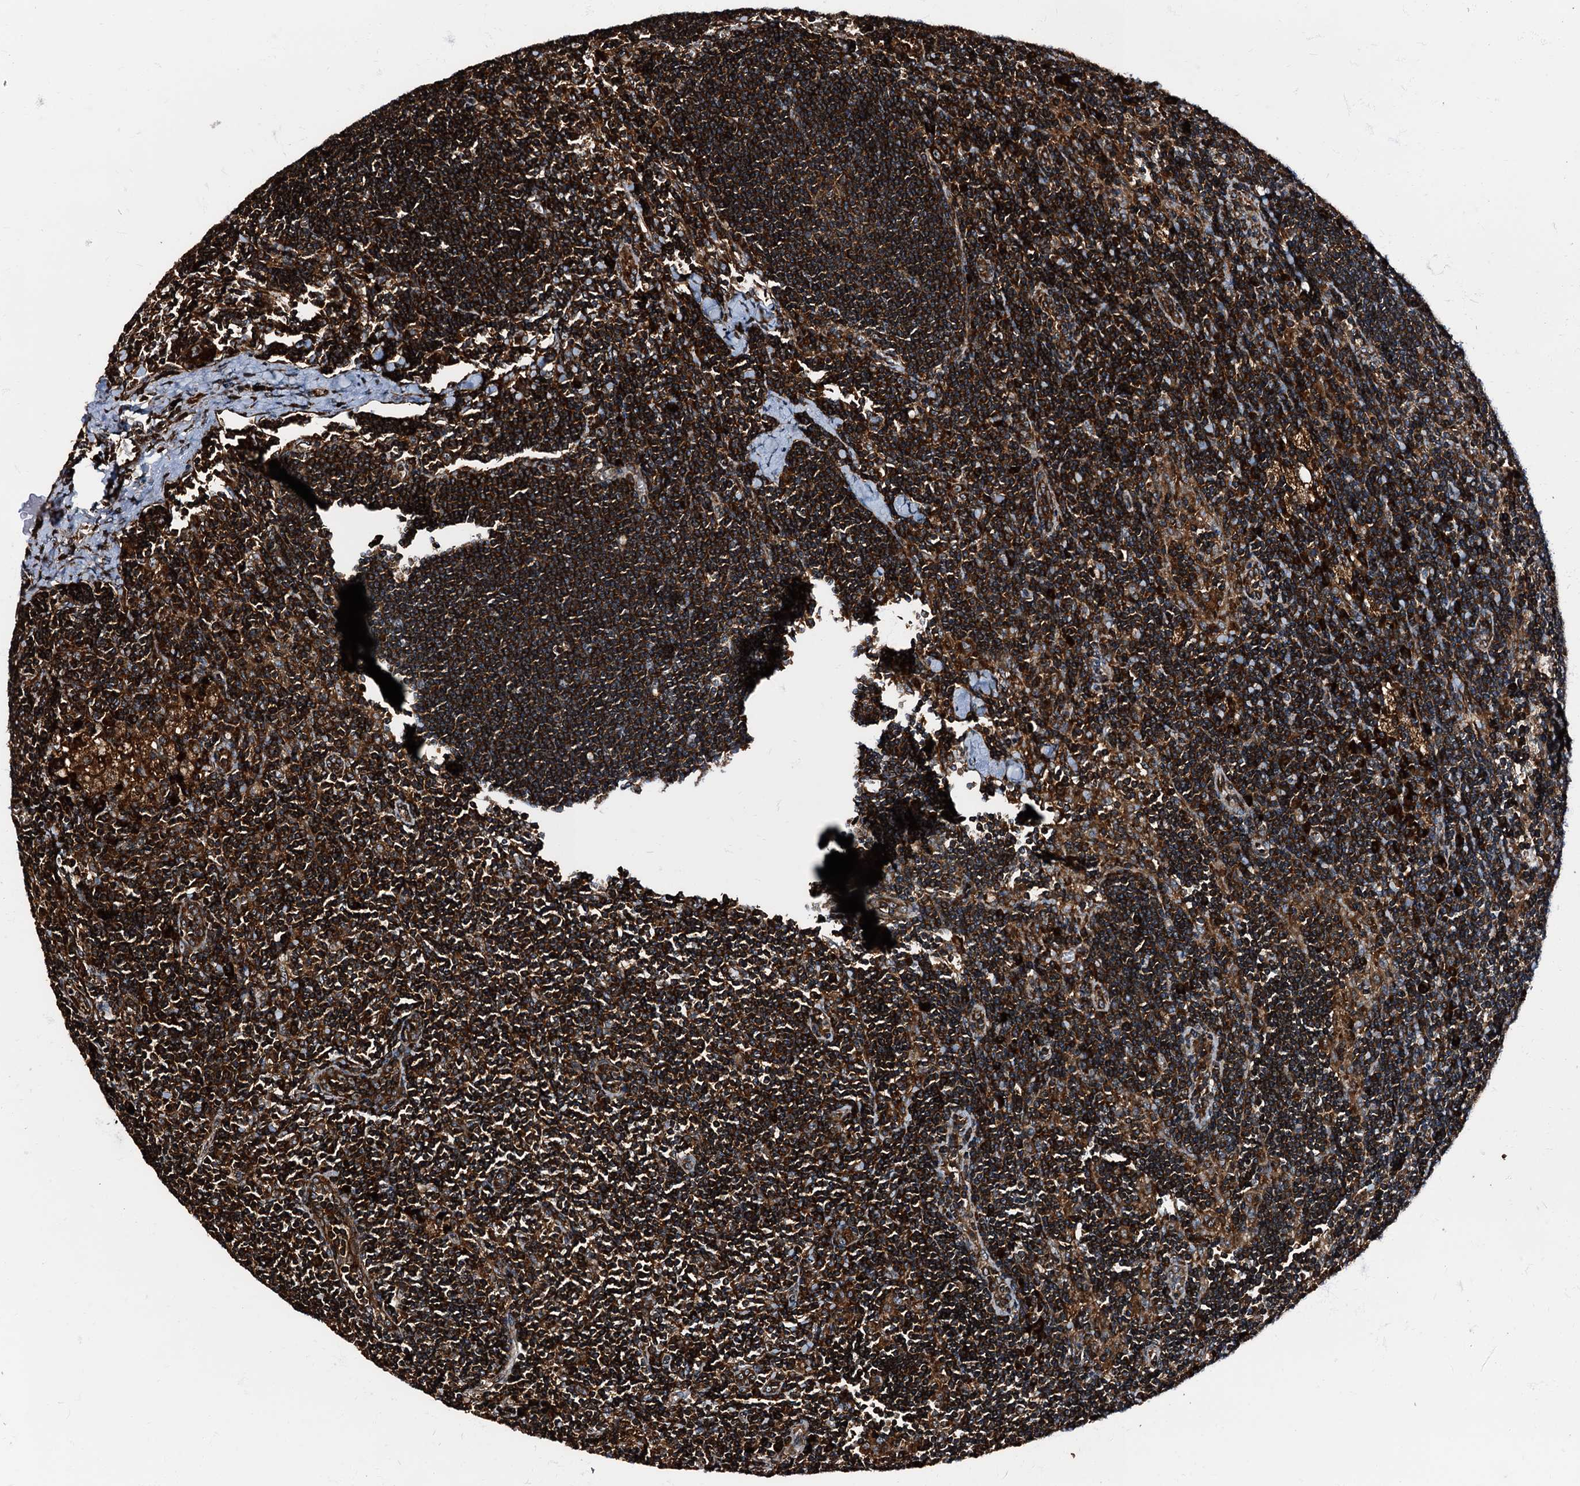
{"staining": {"intensity": "strong", "quantity": ">75%", "location": "cytoplasmic/membranous"}, "tissue": "lymph node", "cell_type": "Germinal center cells", "image_type": "normal", "snomed": [{"axis": "morphology", "description": "Normal tissue, NOS"}, {"axis": "topography", "description": "Lymph node"}], "caption": "Immunohistochemistry (IHC) histopathology image of normal human lymph node stained for a protein (brown), which displays high levels of strong cytoplasmic/membranous staining in approximately >75% of germinal center cells.", "gene": "ATP2C1", "patient": {"sex": "male", "age": 24}}